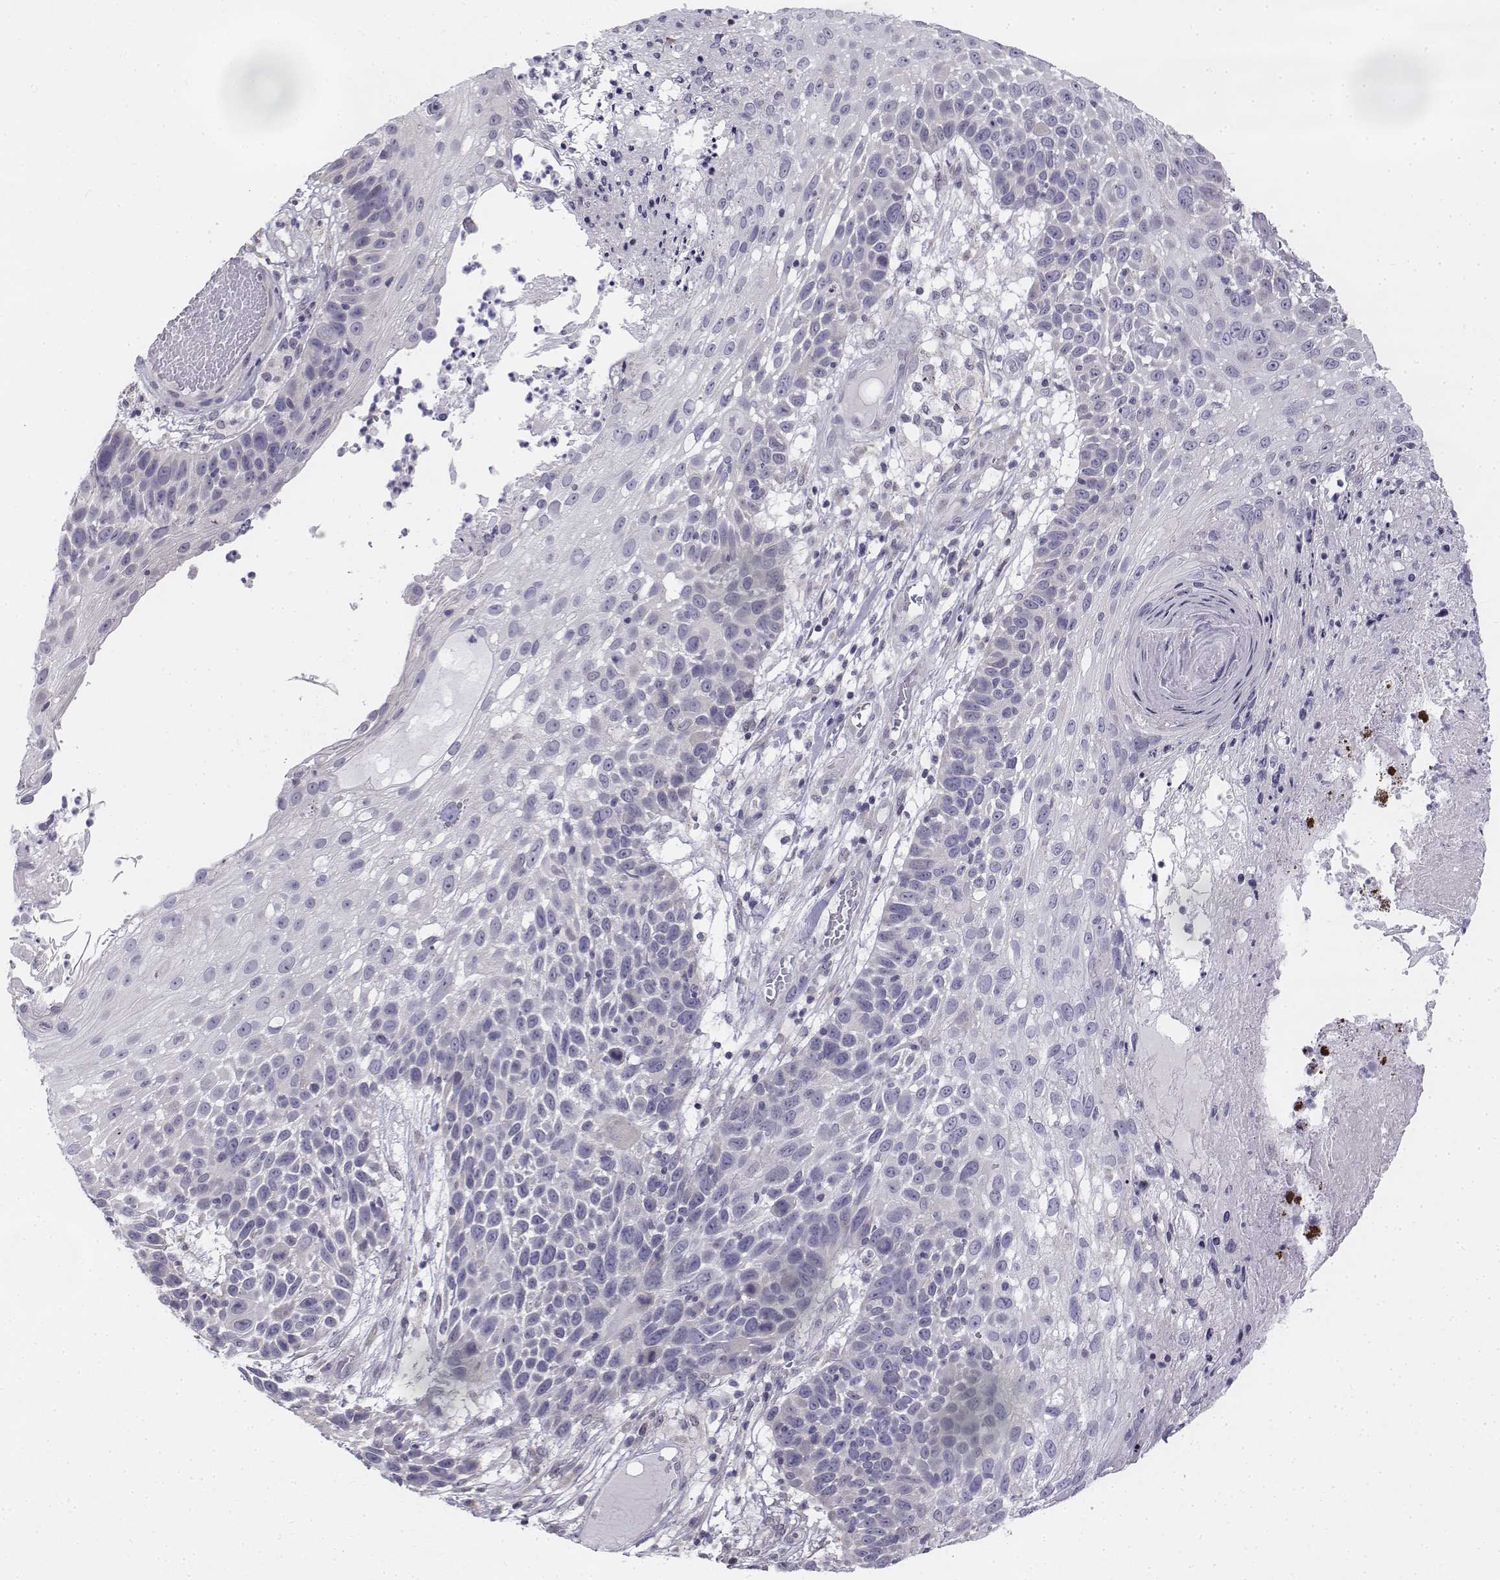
{"staining": {"intensity": "negative", "quantity": "none", "location": "none"}, "tissue": "skin cancer", "cell_type": "Tumor cells", "image_type": "cancer", "snomed": [{"axis": "morphology", "description": "Squamous cell carcinoma, NOS"}, {"axis": "topography", "description": "Skin"}], "caption": "Human squamous cell carcinoma (skin) stained for a protein using immunohistochemistry (IHC) displays no staining in tumor cells.", "gene": "PENK", "patient": {"sex": "male", "age": 92}}